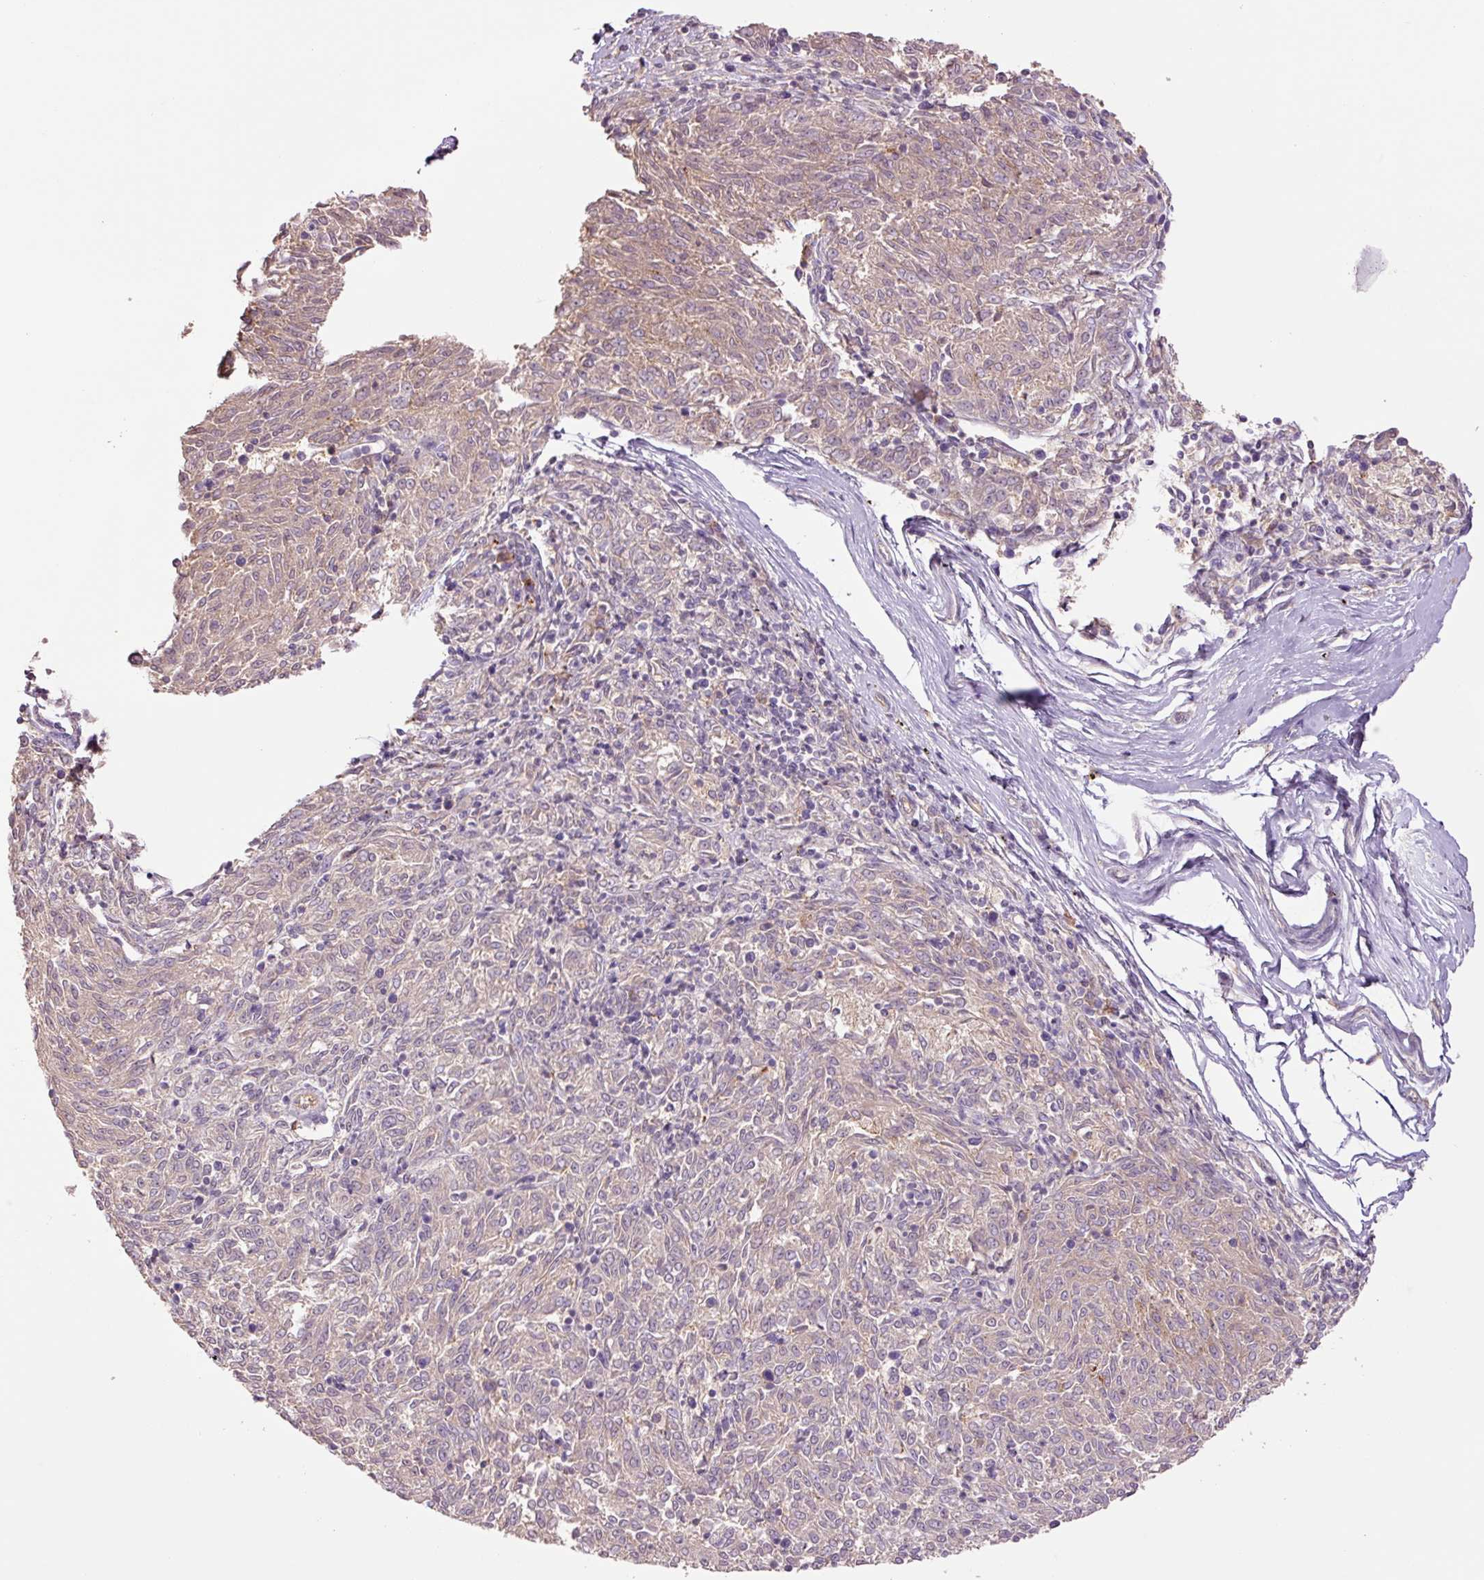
{"staining": {"intensity": "weak", "quantity": "<25%", "location": "cytoplasmic/membranous"}, "tissue": "melanoma", "cell_type": "Tumor cells", "image_type": "cancer", "snomed": [{"axis": "morphology", "description": "Malignant melanoma, NOS"}, {"axis": "topography", "description": "Skin"}], "caption": "Immunohistochemistry (IHC) micrograph of human malignant melanoma stained for a protein (brown), which reveals no staining in tumor cells.", "gene": "SLC1A4", "patient": {"sex": "female", "age": 72}}